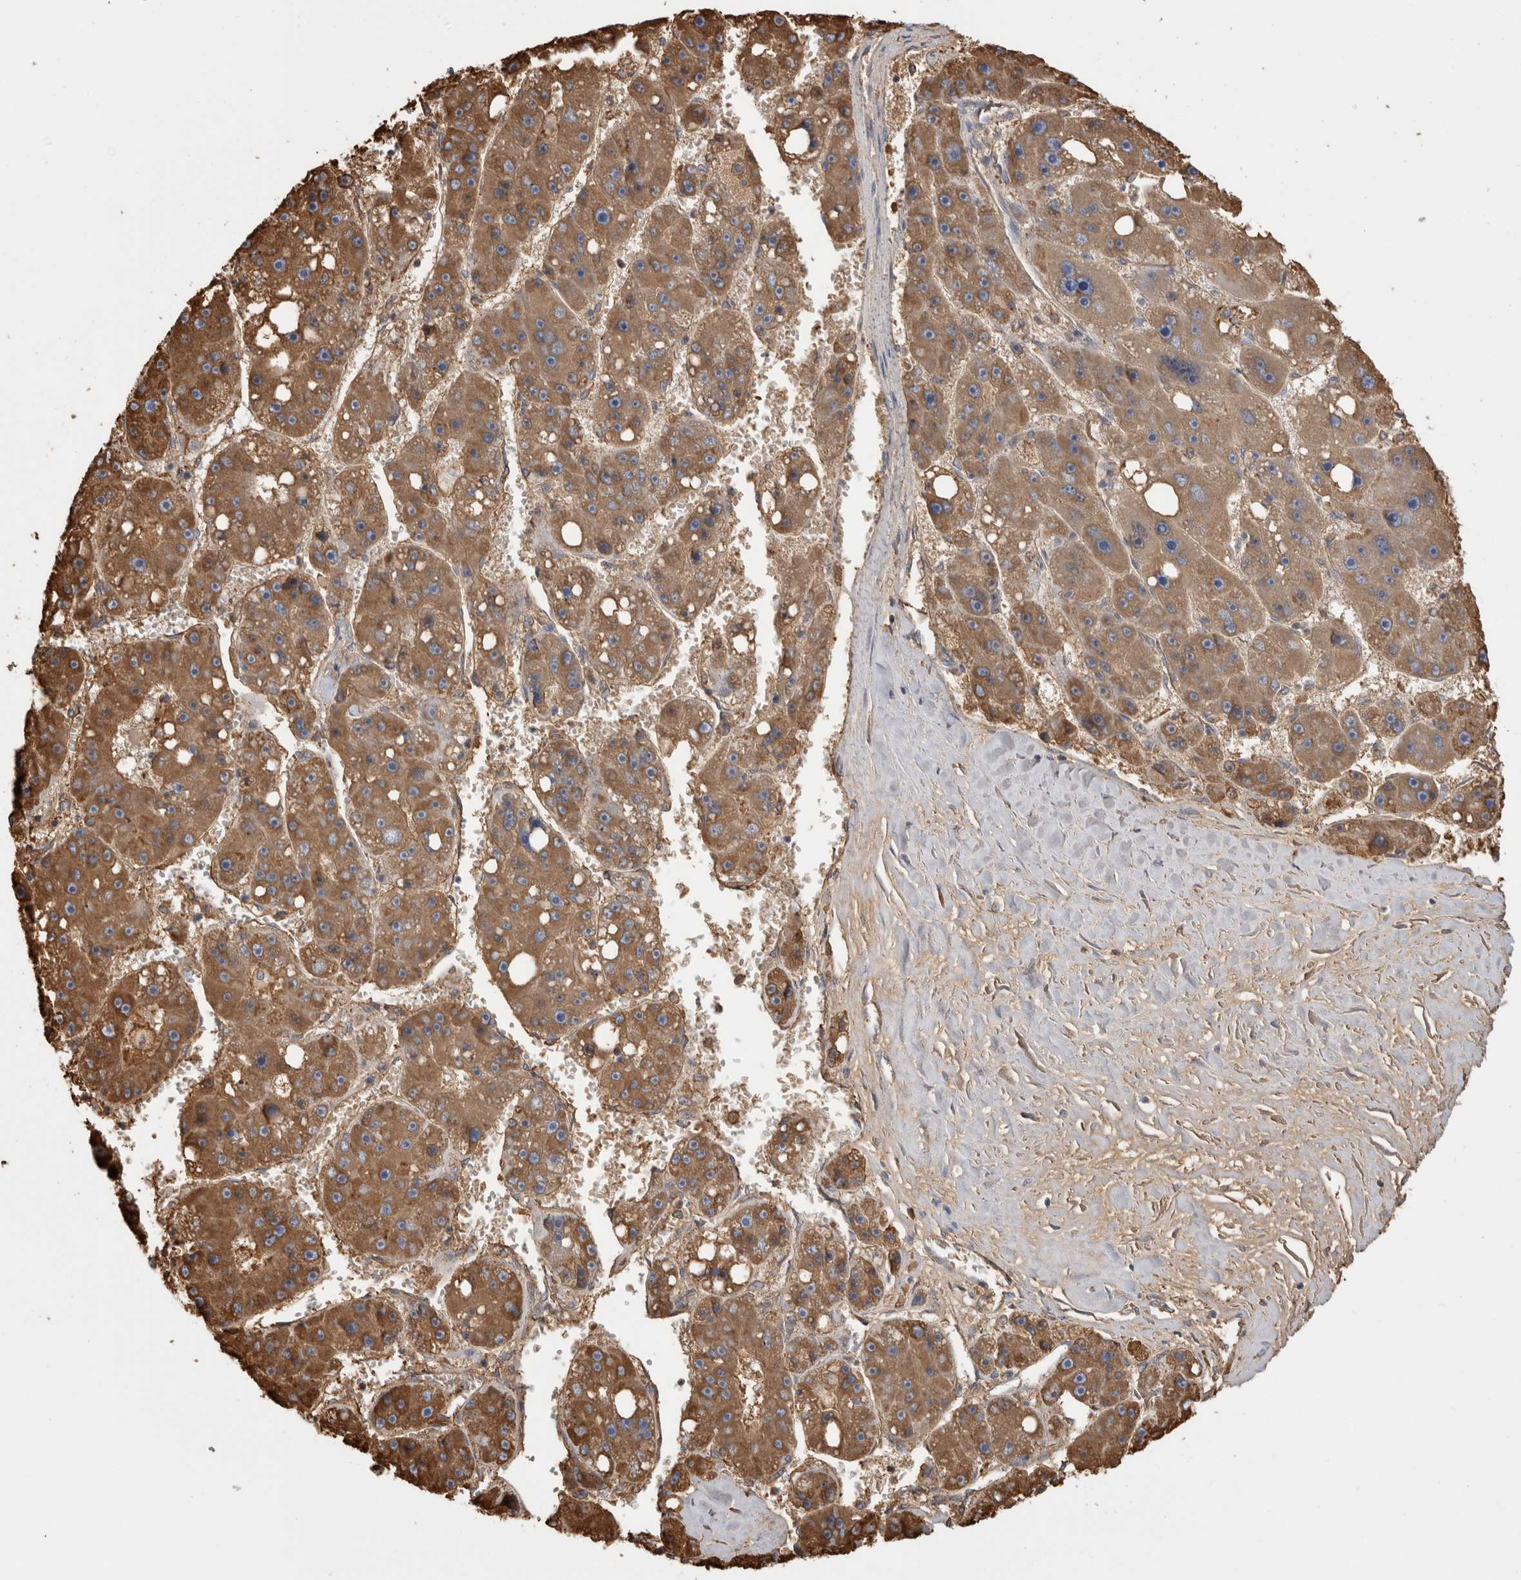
{"staining": {"intensity": "moderate", "quantity": ">75%", "location": "cytoplasmic/membranous"}, "tissue": "liver cancer", "cell_type": "Tumor cells", "image_type": "cancer", "snomed": [{"axis": "morphology", "description": "Carcinoma, Hepatocellular, NOS"}, {"axis": "topography", "description": "Liver"}], "caption": "This micrograph reveals immunohistochemistry (IHC) staining of hepatocellular carcinoma (liver), with medium moderate cytoplasmic/membranous positivity in approximately >75% of tumor cells.", "gene": "TBCE", "patient": {"sex": "female", "age": 61}}